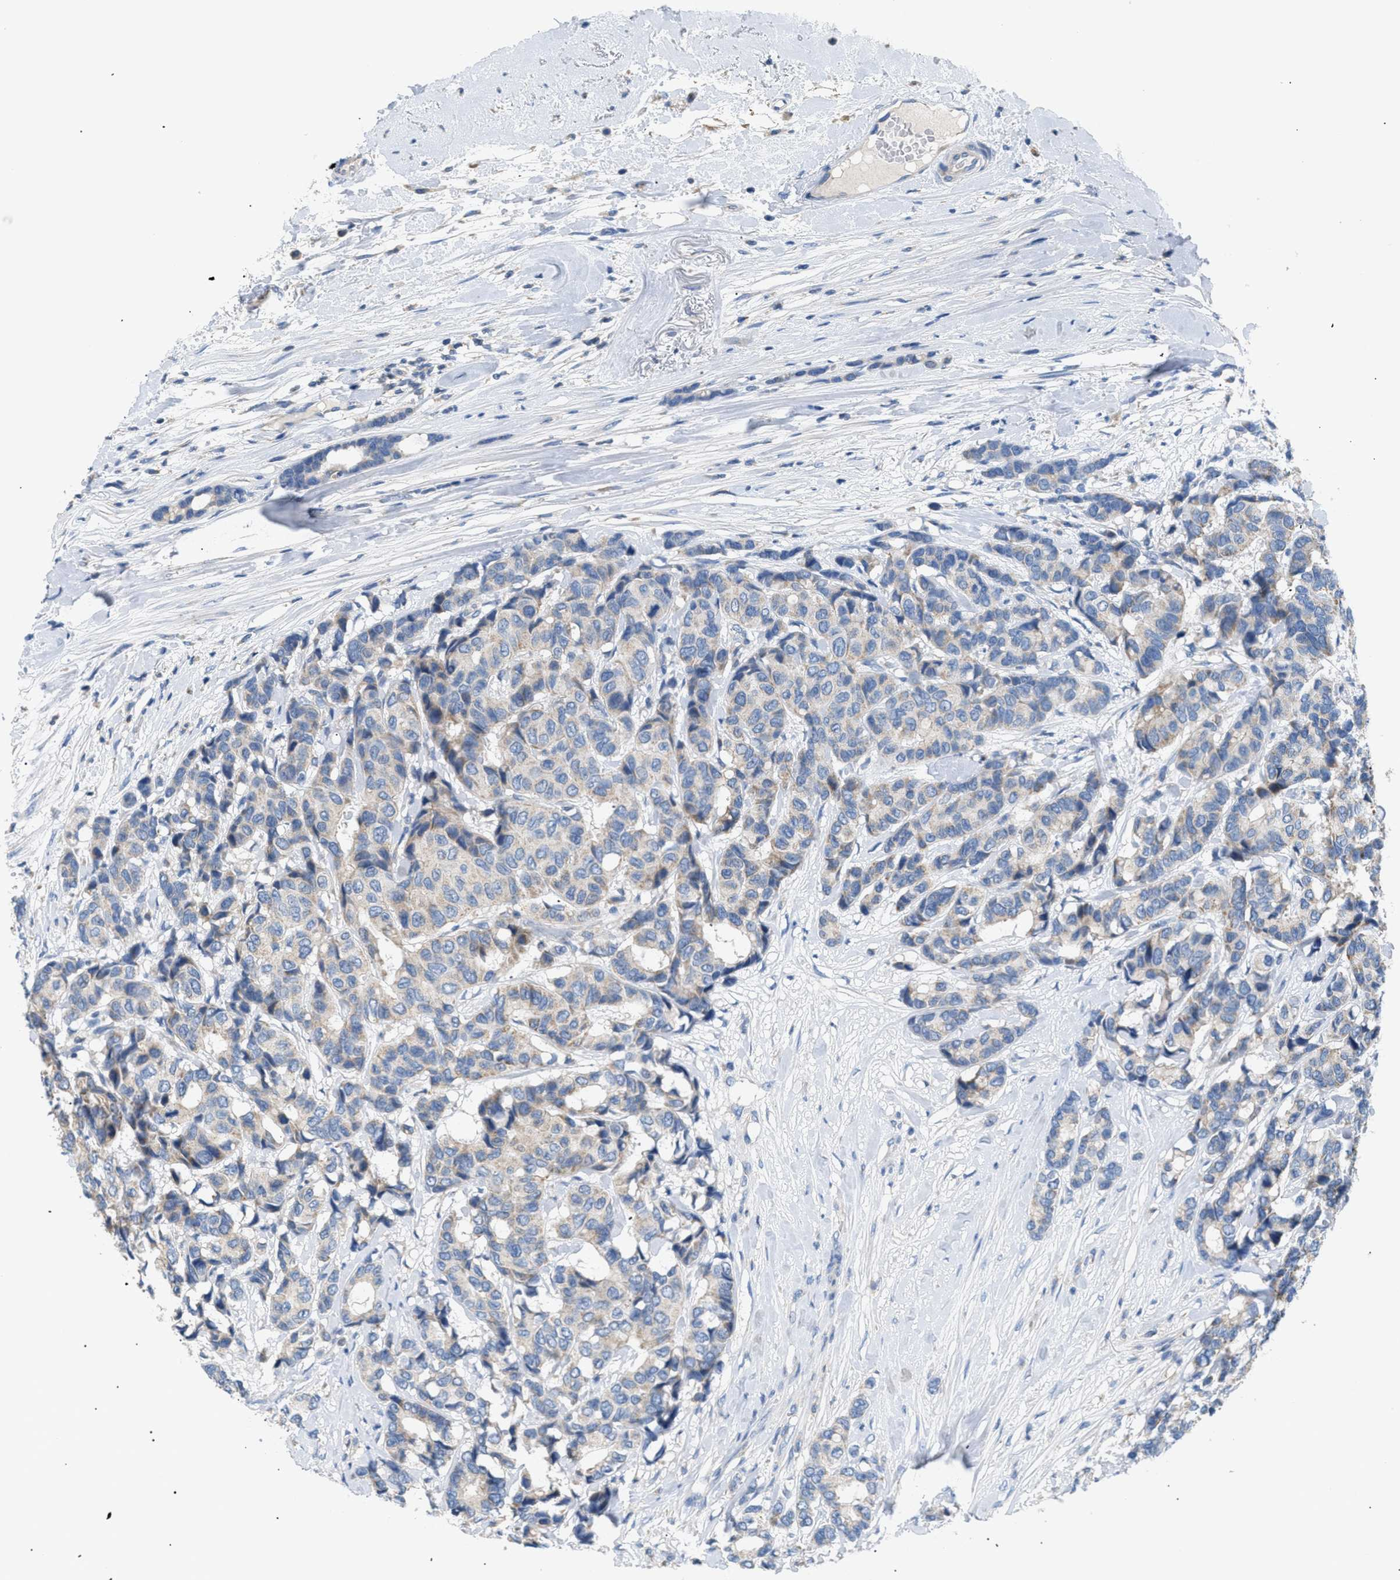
{"staining": {"intensity": "weak", "quantity": "<25%", "location": "cytoplasmic/membranous"}, "tissue": "breast cancer", "cell_type": "Tumor cells", "image_type": "cancer", "snomed": [{"axis": "morphology", "description": "Duct carcinoma"}, {"axis": "topography", "description": "Breast"}], "caption": "Image shows no protein expression in tumor cells of breast intraductal carcinoma tissue.", "gene": "ILDR1", "patient": {"sex": "female", "age": 87}}